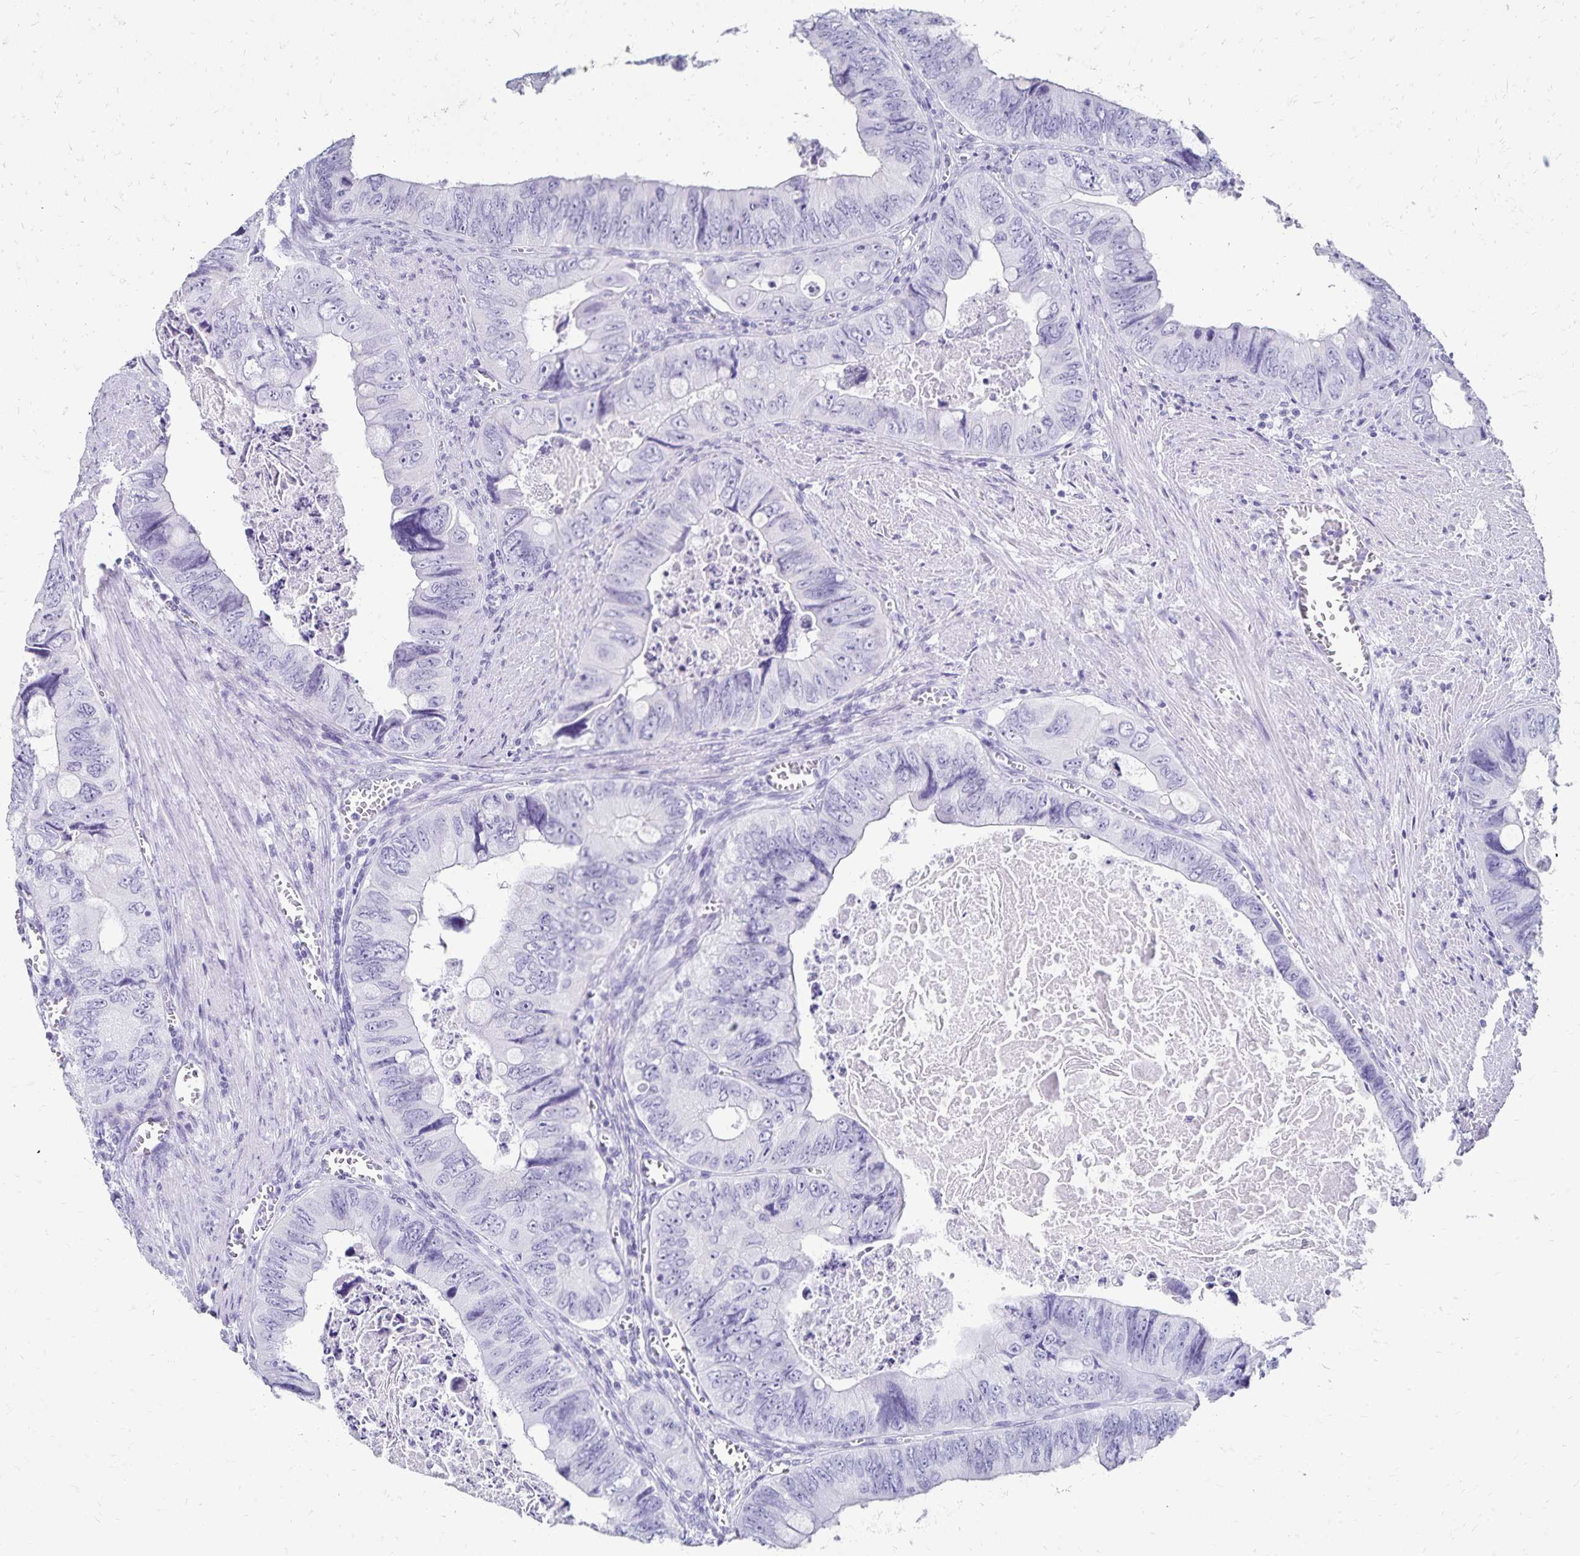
{"staining": {"intensity": "negative", "quantity": "none", "location": "none"}, "tissue": "colorectal cancer", "cell_type": "Tumor cells", "image_type": "cancer", "snomed": [{"axis": "morphology", "description": "Adenocarcinoma, NOS"}, {"axis": "topography", "description": "Colon"}], "caption": "Immunohistochemistry (IHC) histopathology image of neoplastic tissue: human colorectal cancer (adenocarcinoma) stained with DAB (3,3'-diaminobenzidine) exhibits no significant protein staining in tumor cells.", "gene": "GIP", "patient": {"sex": "female", "age": 84}}